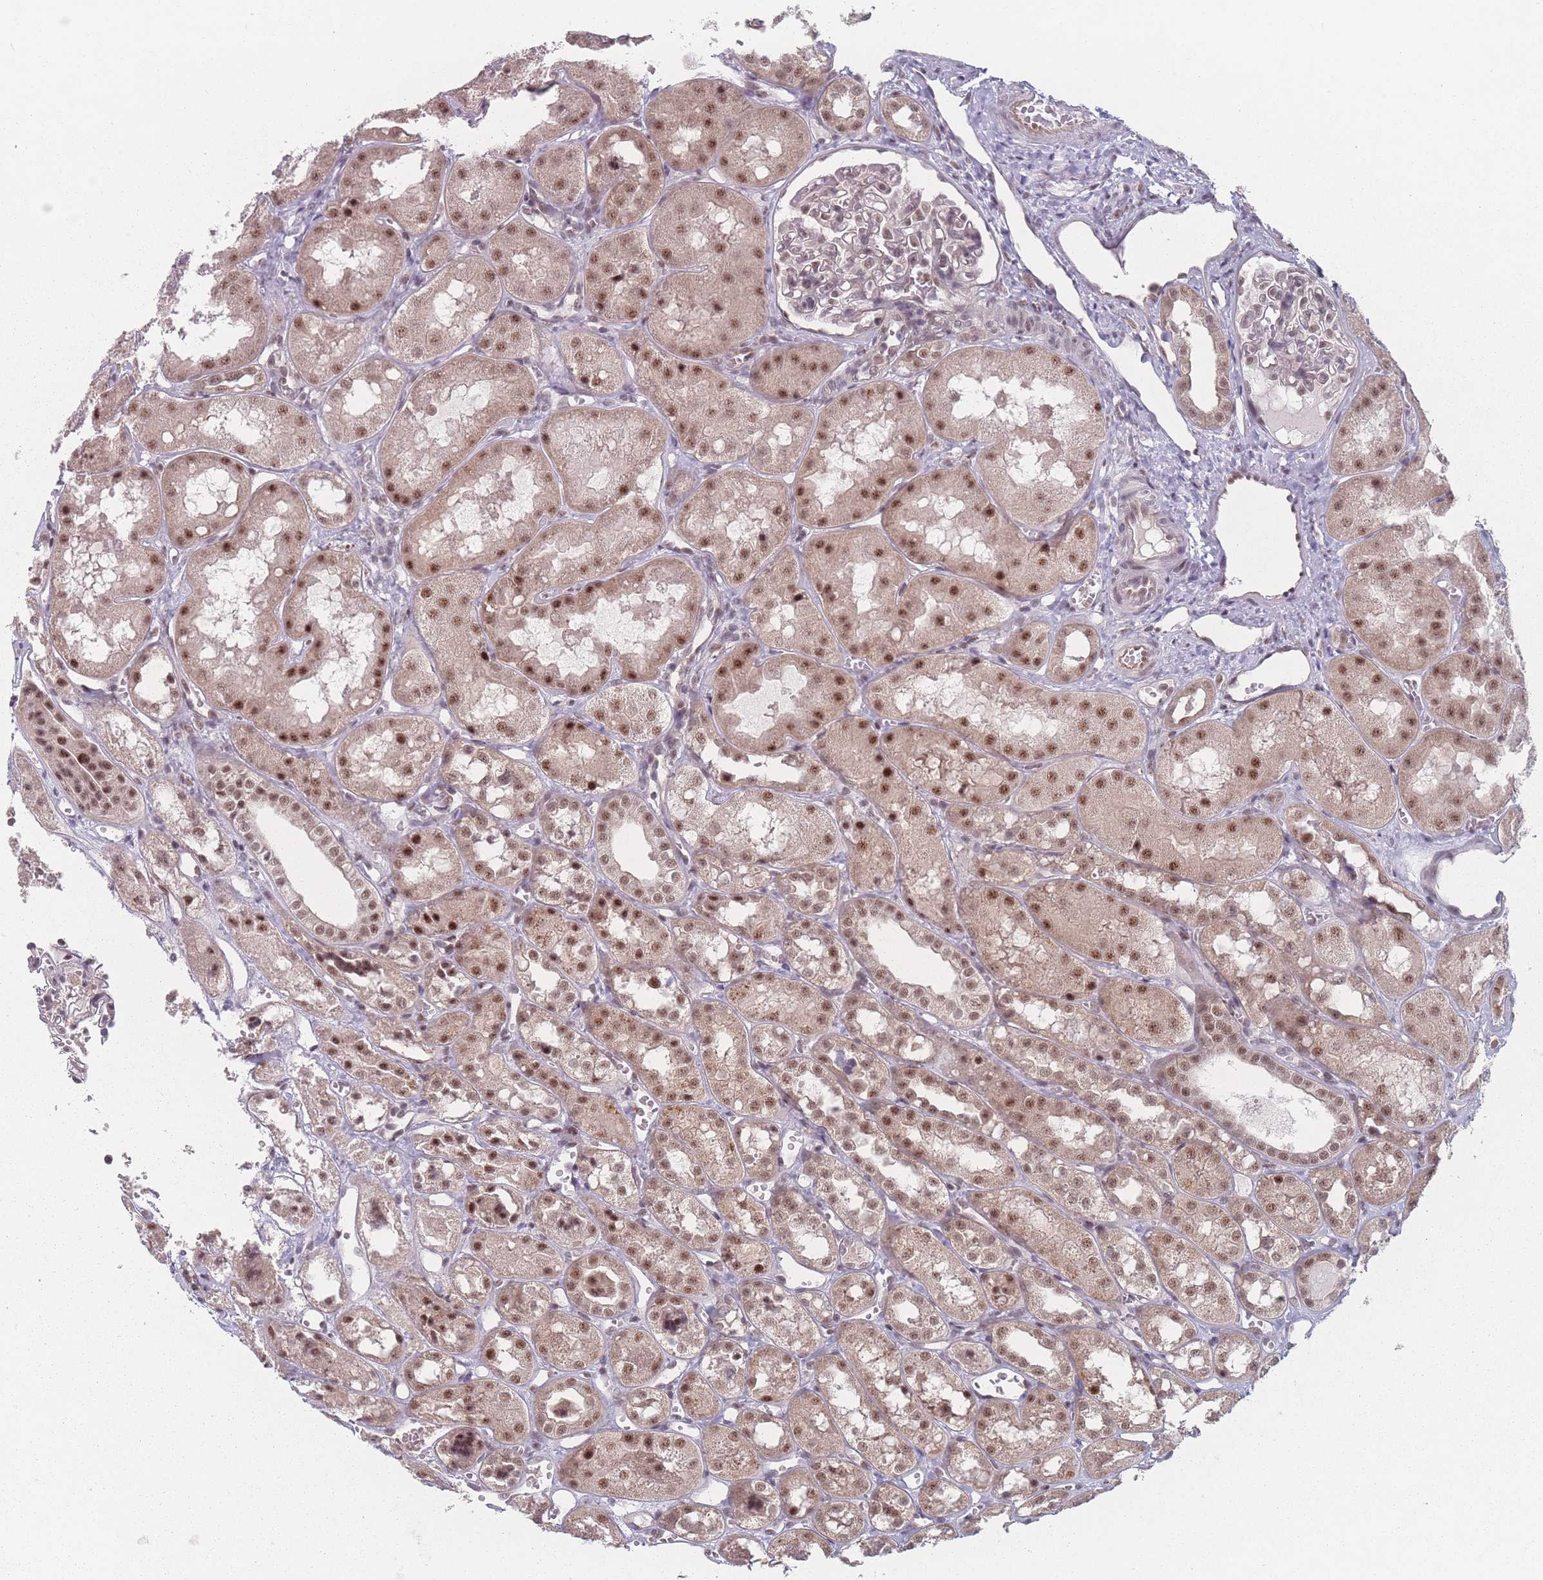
{"staining": {"intensity": "moderate", "quantity": "<25%", "location": "nuclear"}, "tissue": "kidney", "cell_type": "Cells in glomeruli", "image_type": "normal", "snomed": [{"axis": "morphology", "description": "Normal tissue, NOS"}, {"axis": "topography", "description": "Kidney"}], "caption": "The photomicrograph shows staining of normal kidney, revealing moderate nuclear protein staining (brown color) within cells in glomeruli. Using DAB (3,3'-diaminobenzidine) (brown) and hematoxylin (blue) stains, captured at high magnification using brightfield microscopy.", "gene": "ZC3H14", "patient": {"sex": "male", "age": 16}}